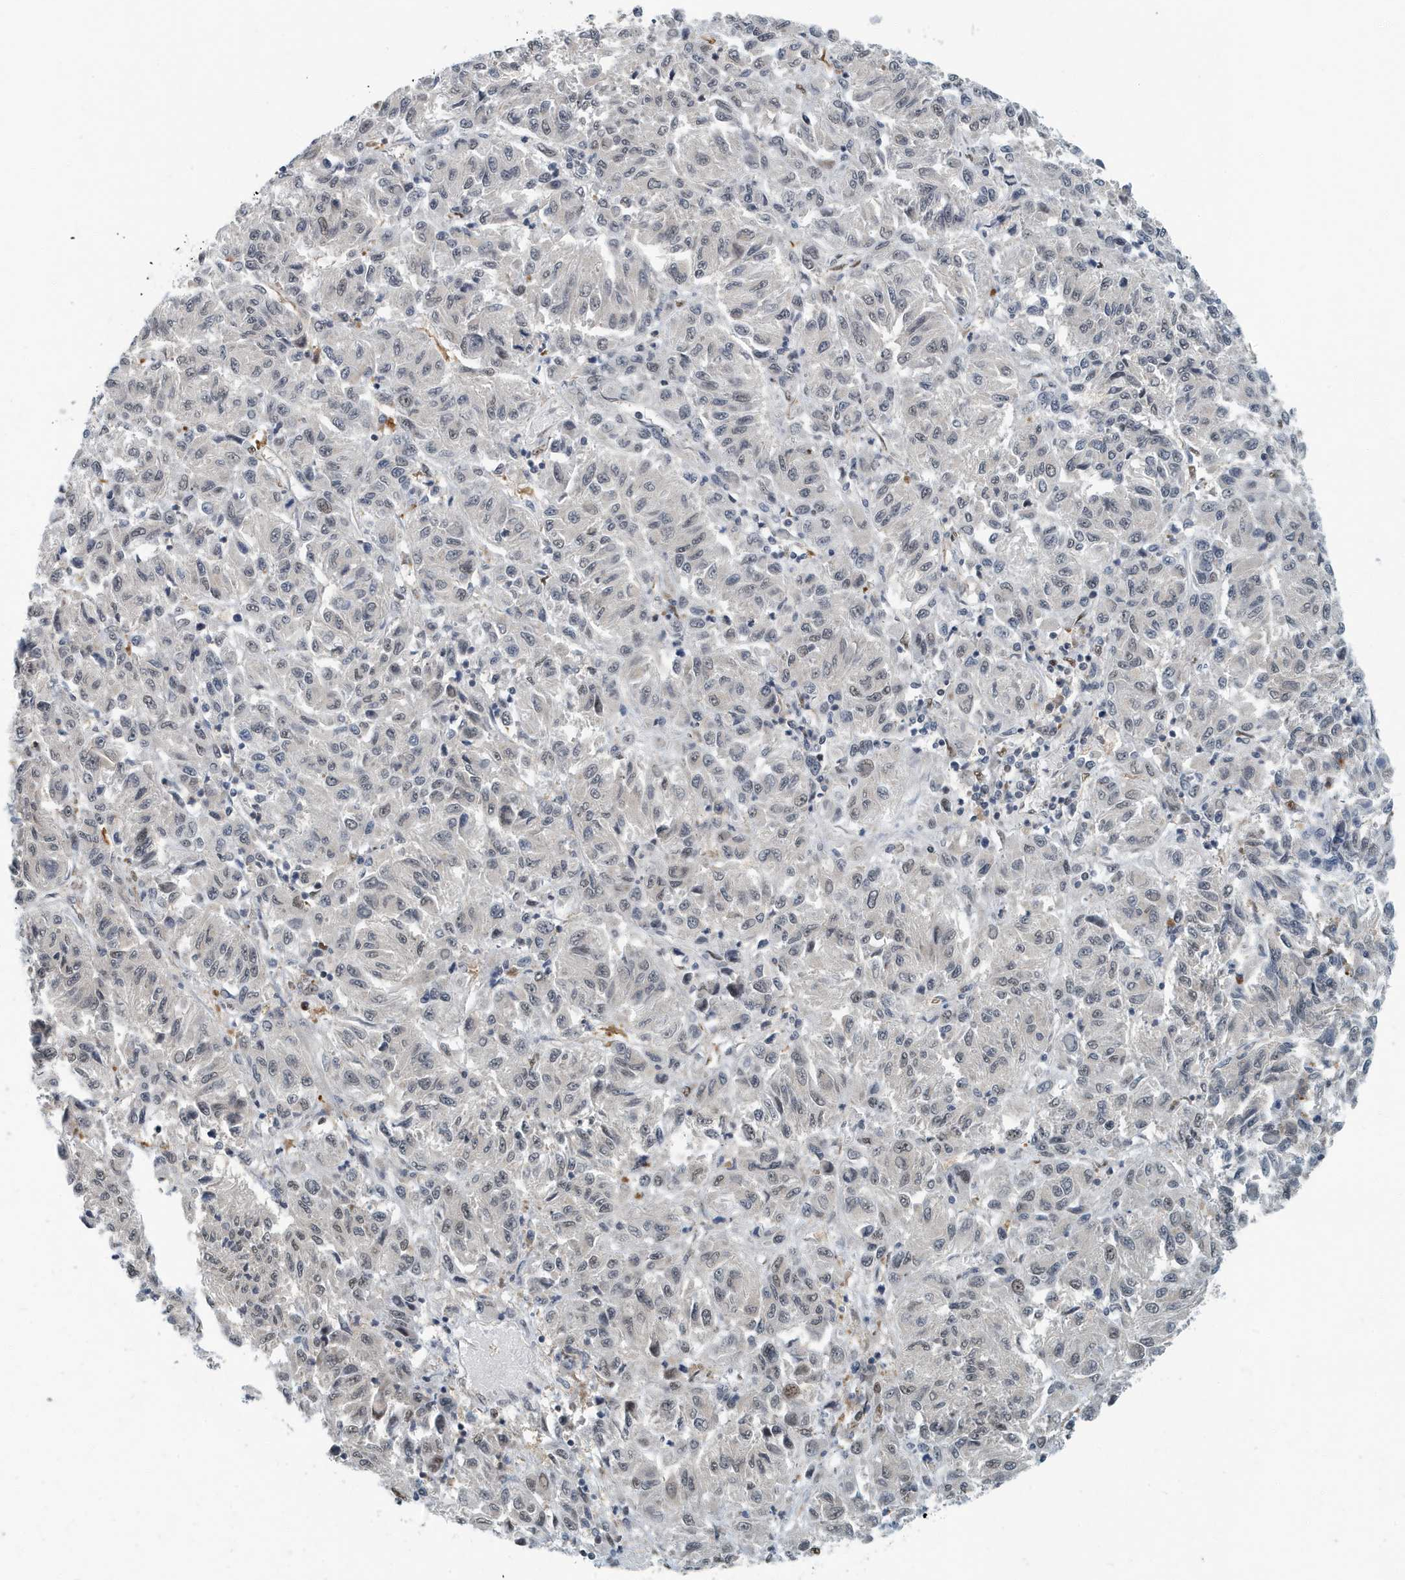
{"staining": {"intensity": "weak", "quantity": "<25%", "location": "nuclear"}, "tissue": "melanoma", "cell_type": "Tumor cells", "image_type": "cancer", "snomed": [{"axis": "morphology", "description": "Malignant melanoma, Metastatic site"}, {"axis": "topography", "description": "Lung"}], "caption": "Tumor cells show no significant positivity in malignant melanoma (metastatic site).", "gene": "KIF15", "patient": {"sex": "male", "age": 64}}